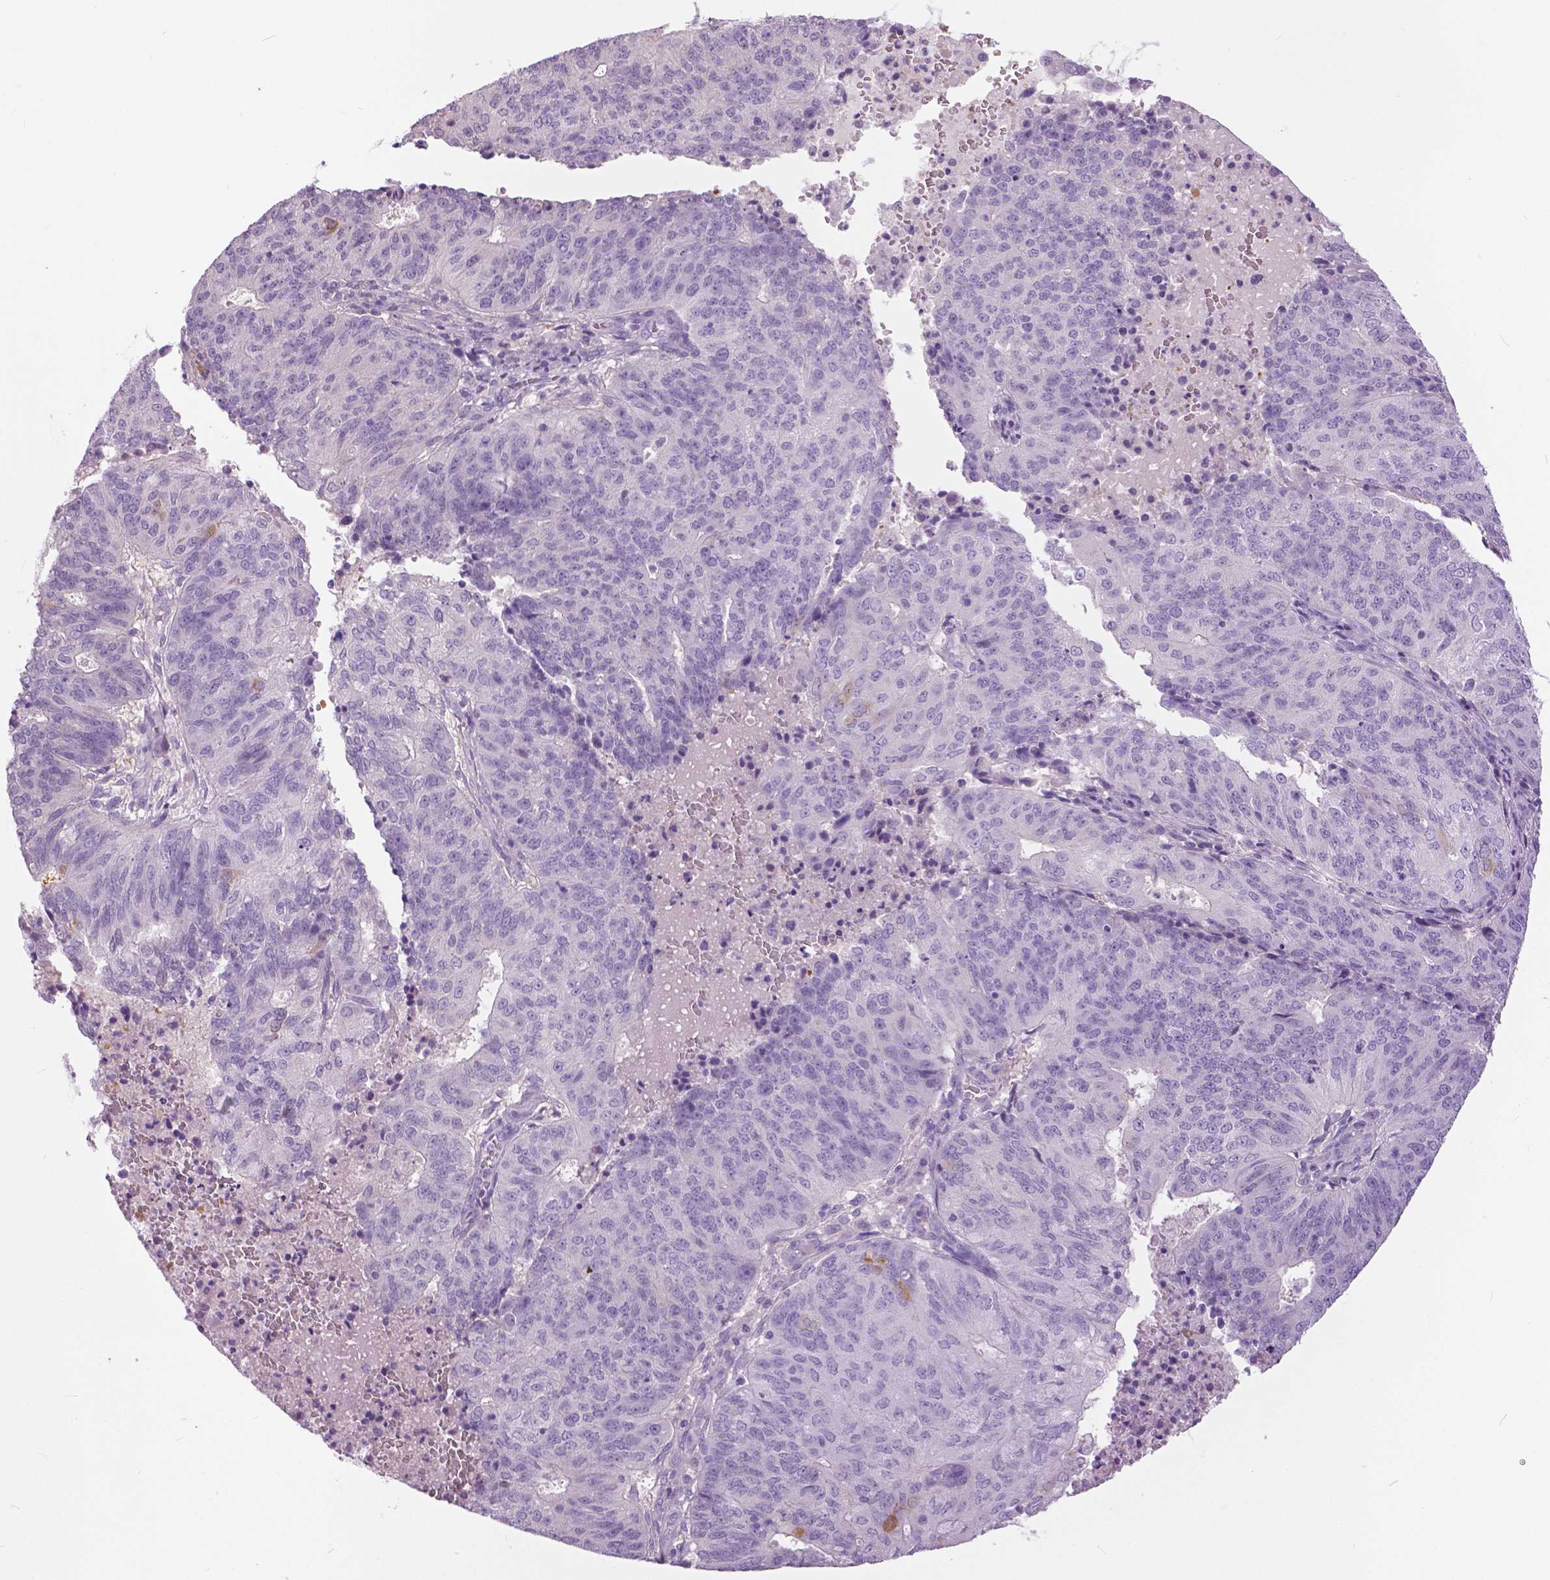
{"staining": {"intensity": "negative", "quantity": "none", "location": "none"}, "tissue": "endometrial cancer", "cell_type": "Tumor cells", "image_type": "cancer", "snomed": [{"axis": "morphology", "description": "Adenocarcinoma, NOS"}, {"axis": "topography", "description": "Endometrium"}], "caption": "A photomicrograph of human endometrial cancer (adenocarcinoma) is negative for staining in tumor cells. Nuclei are stained in blue.", "gene": "TP53TG5", "patient": {"sex": "female", "age": 82}}